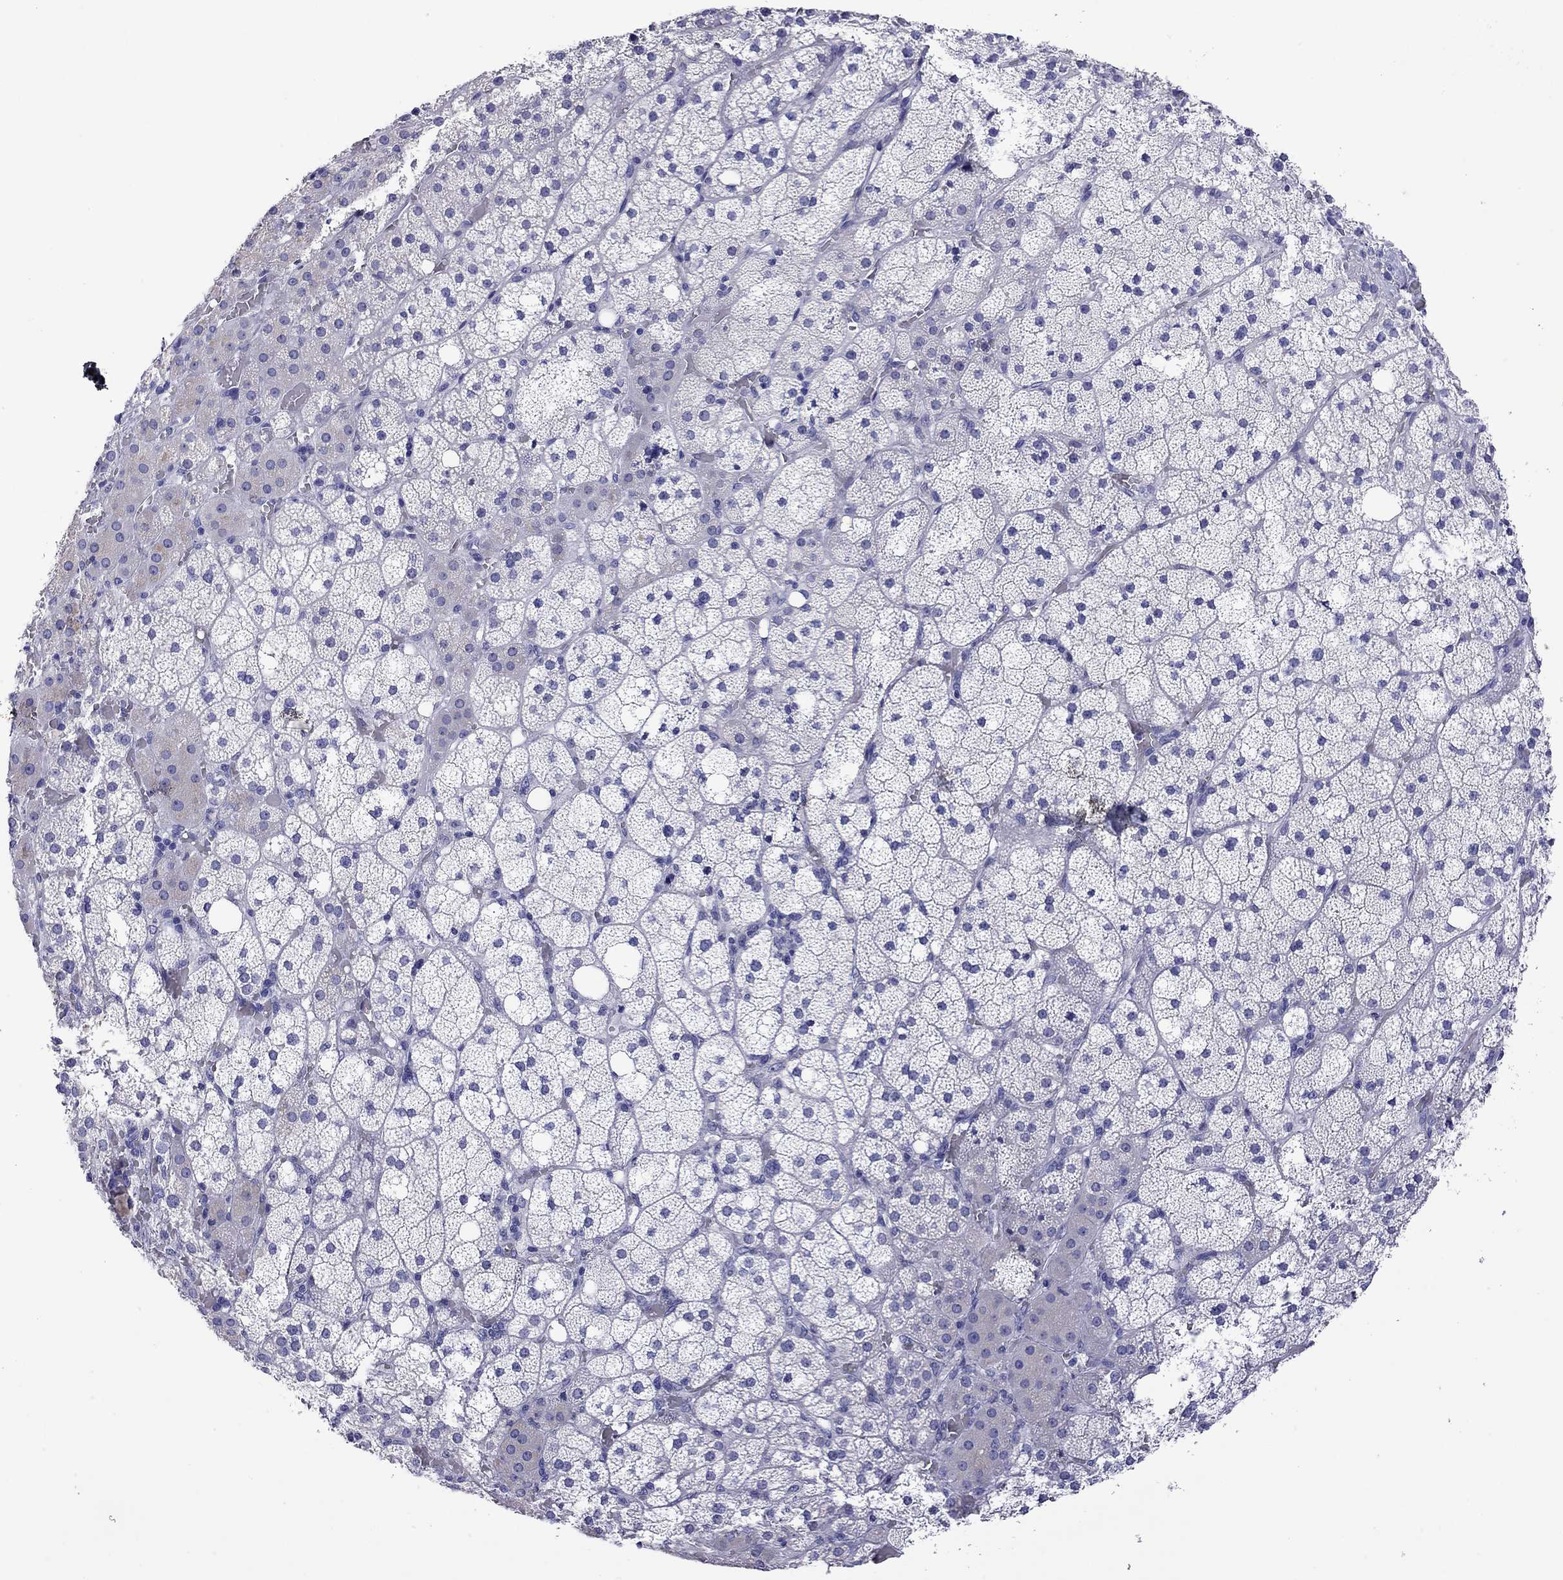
{"staining": {"intensity": "negative", "quantity": "none", "location": "none"}, "tissue": "adrenal gland", "cell_type": "Glandular cells", "image_type": "normal", "snomed": [{"axis": "morphology", "description": "Normal tissue, NOS"}, {"axis": "topography", "description": "Adrenal gland"}], "caption": "Histopathology image shows no significant protein expression in glandular cells of normal adrenal gland. The staining was performed using DAB (3,3'-diaminobenzidine) to visualize the protein expression in brown, while the nuclei were stained in blue with hematoxylin (Magnification: 20x).", "gene": "KIAA2012", "patient": {"sex": "male", "age": 53}}